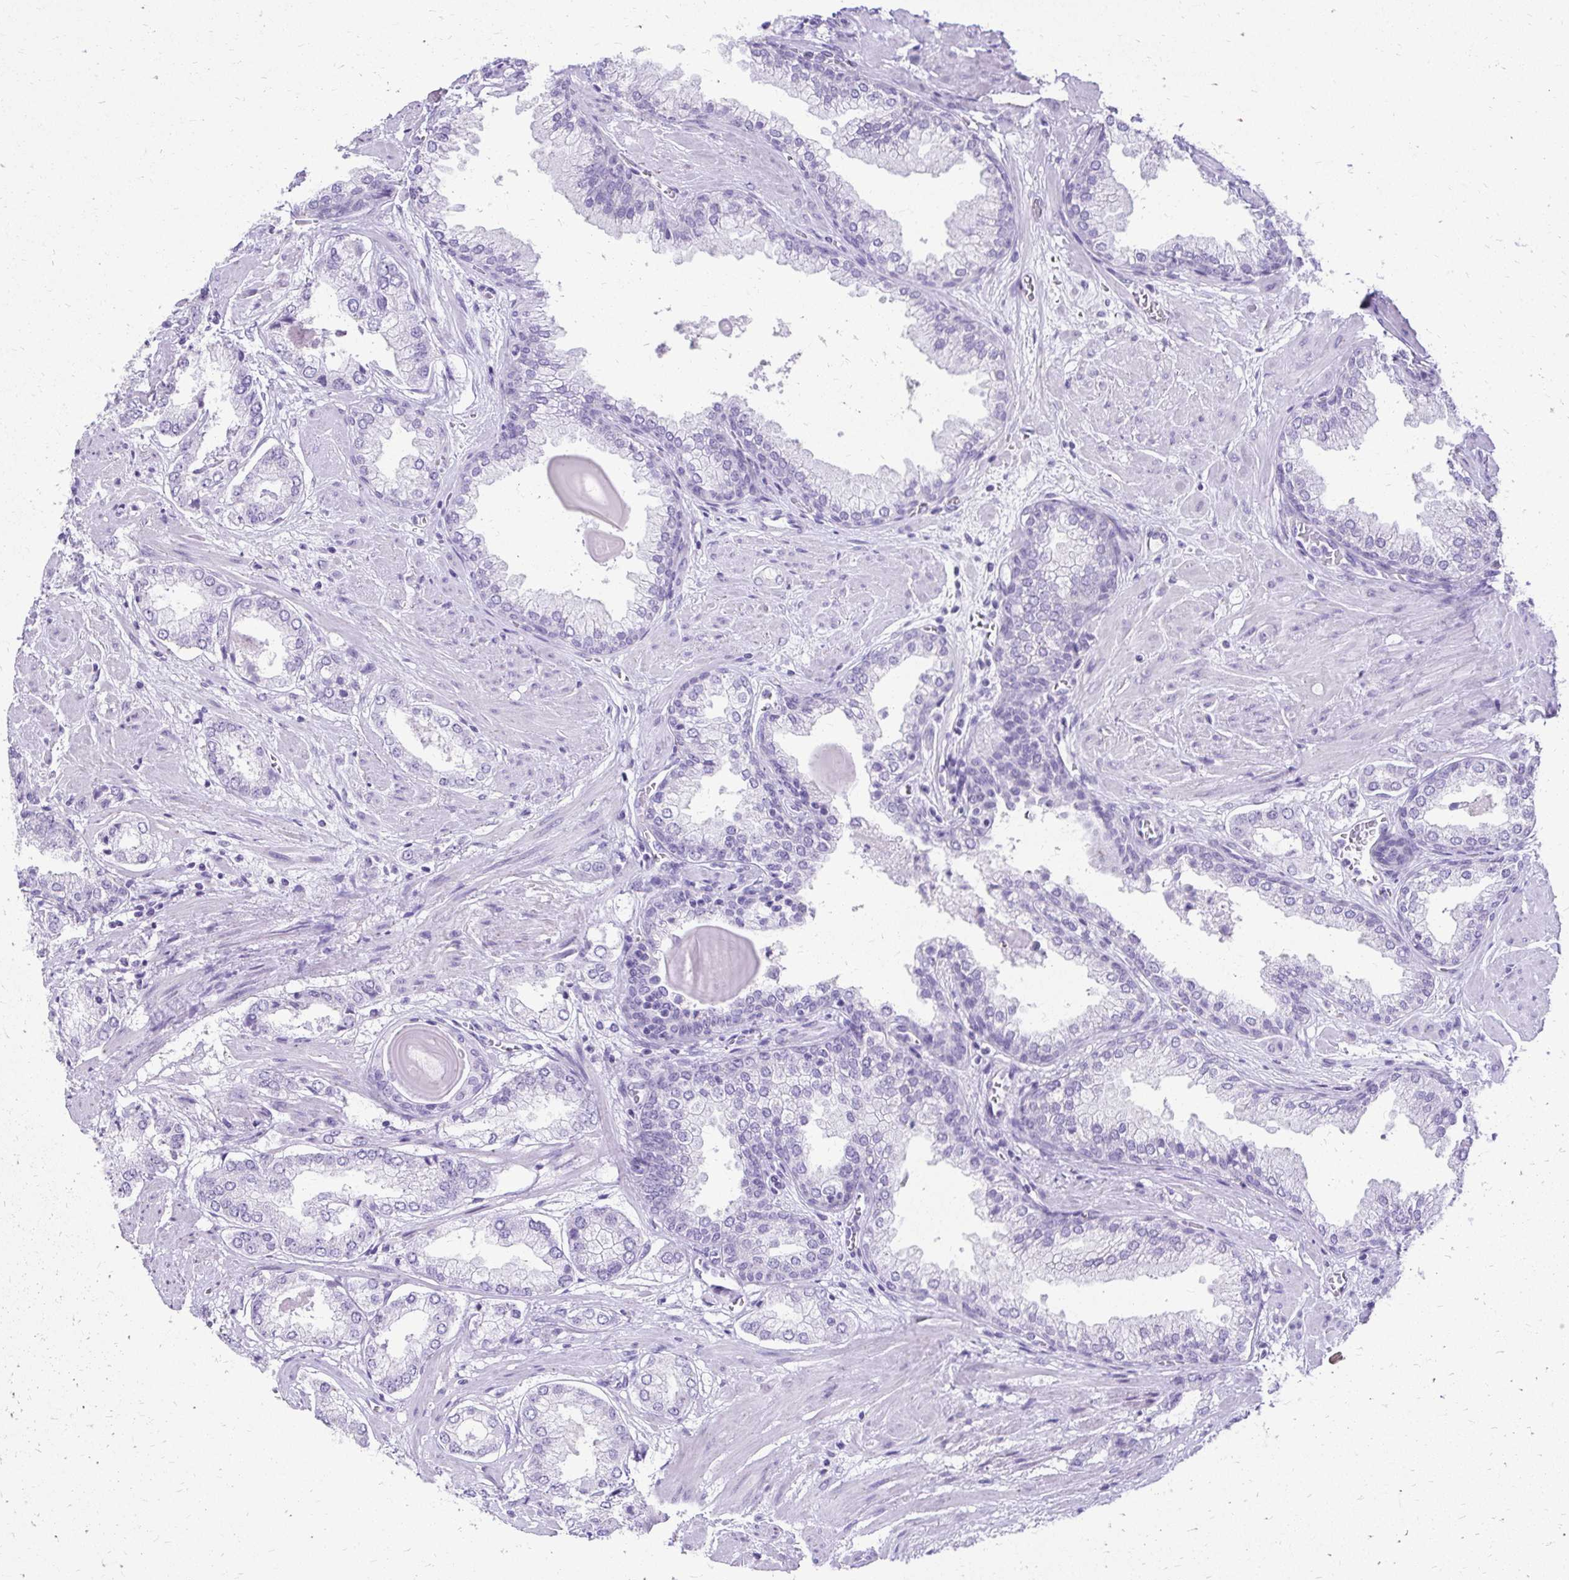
{"staining": {"intensity": "negative", "quantity": "none", "location": "none"}, "tissue": "prostate cancer", "cell_type": "Tumor cells", "image_type": "cancer", "snomed": [{"axis": "morphology", "description": "Adenocarcinoma, Low grade"}, {"axis": "topography", "description": "Prostate"}], "caption": "DAB immunohistochemical staining of human adenocarcinoma (low-grade) (prostate) demonstrates no significant expression in tumor cells. (DAB IHC visualized using brightfield microscopy, high magnification).", "gene": "SLC32A1", "patient": {"sex": "male", "age": 64}}